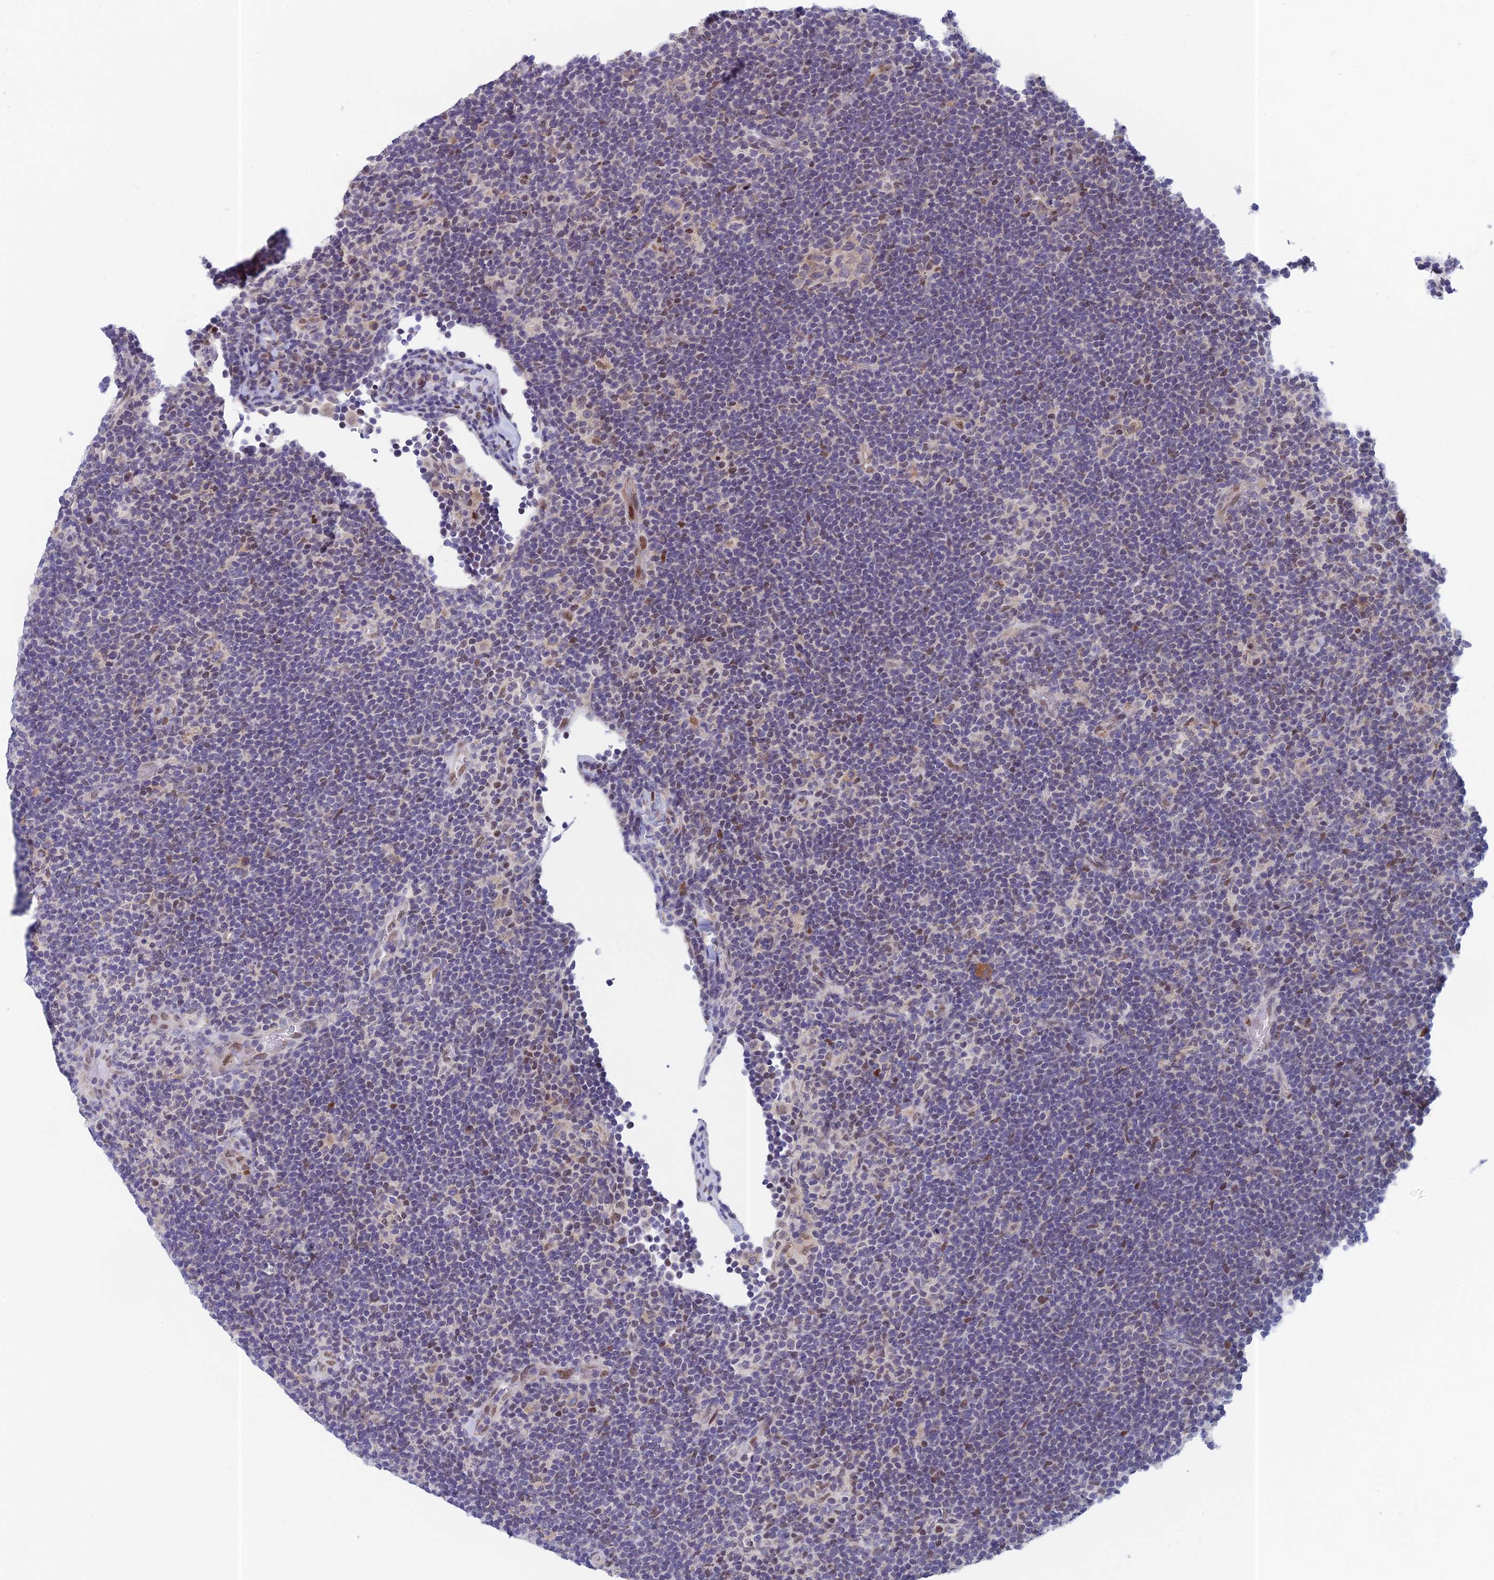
{"staining": {"intensity": "moderate", "quantity": "<25%", "location": "cytoplasmic/membranous,nuclear"}, "tissue": "lymphoma", "cell_type": "Tumor cells", "image_type": "cancer", "snomed": [{"axis": "morphology", "description": "Hodgkin's disease, NOS"}, {"axis": "topography", "description": "Lymph node"}], "caption": "Hodgkin's disease stained with immunohistochemistry (IHC) demonstrates moderate cytoplasmic/membranous and nuclear staining in about <25% of tumor cells.", "gene": "MRPL17", "patient": {"sex": "female", "age": 57}}